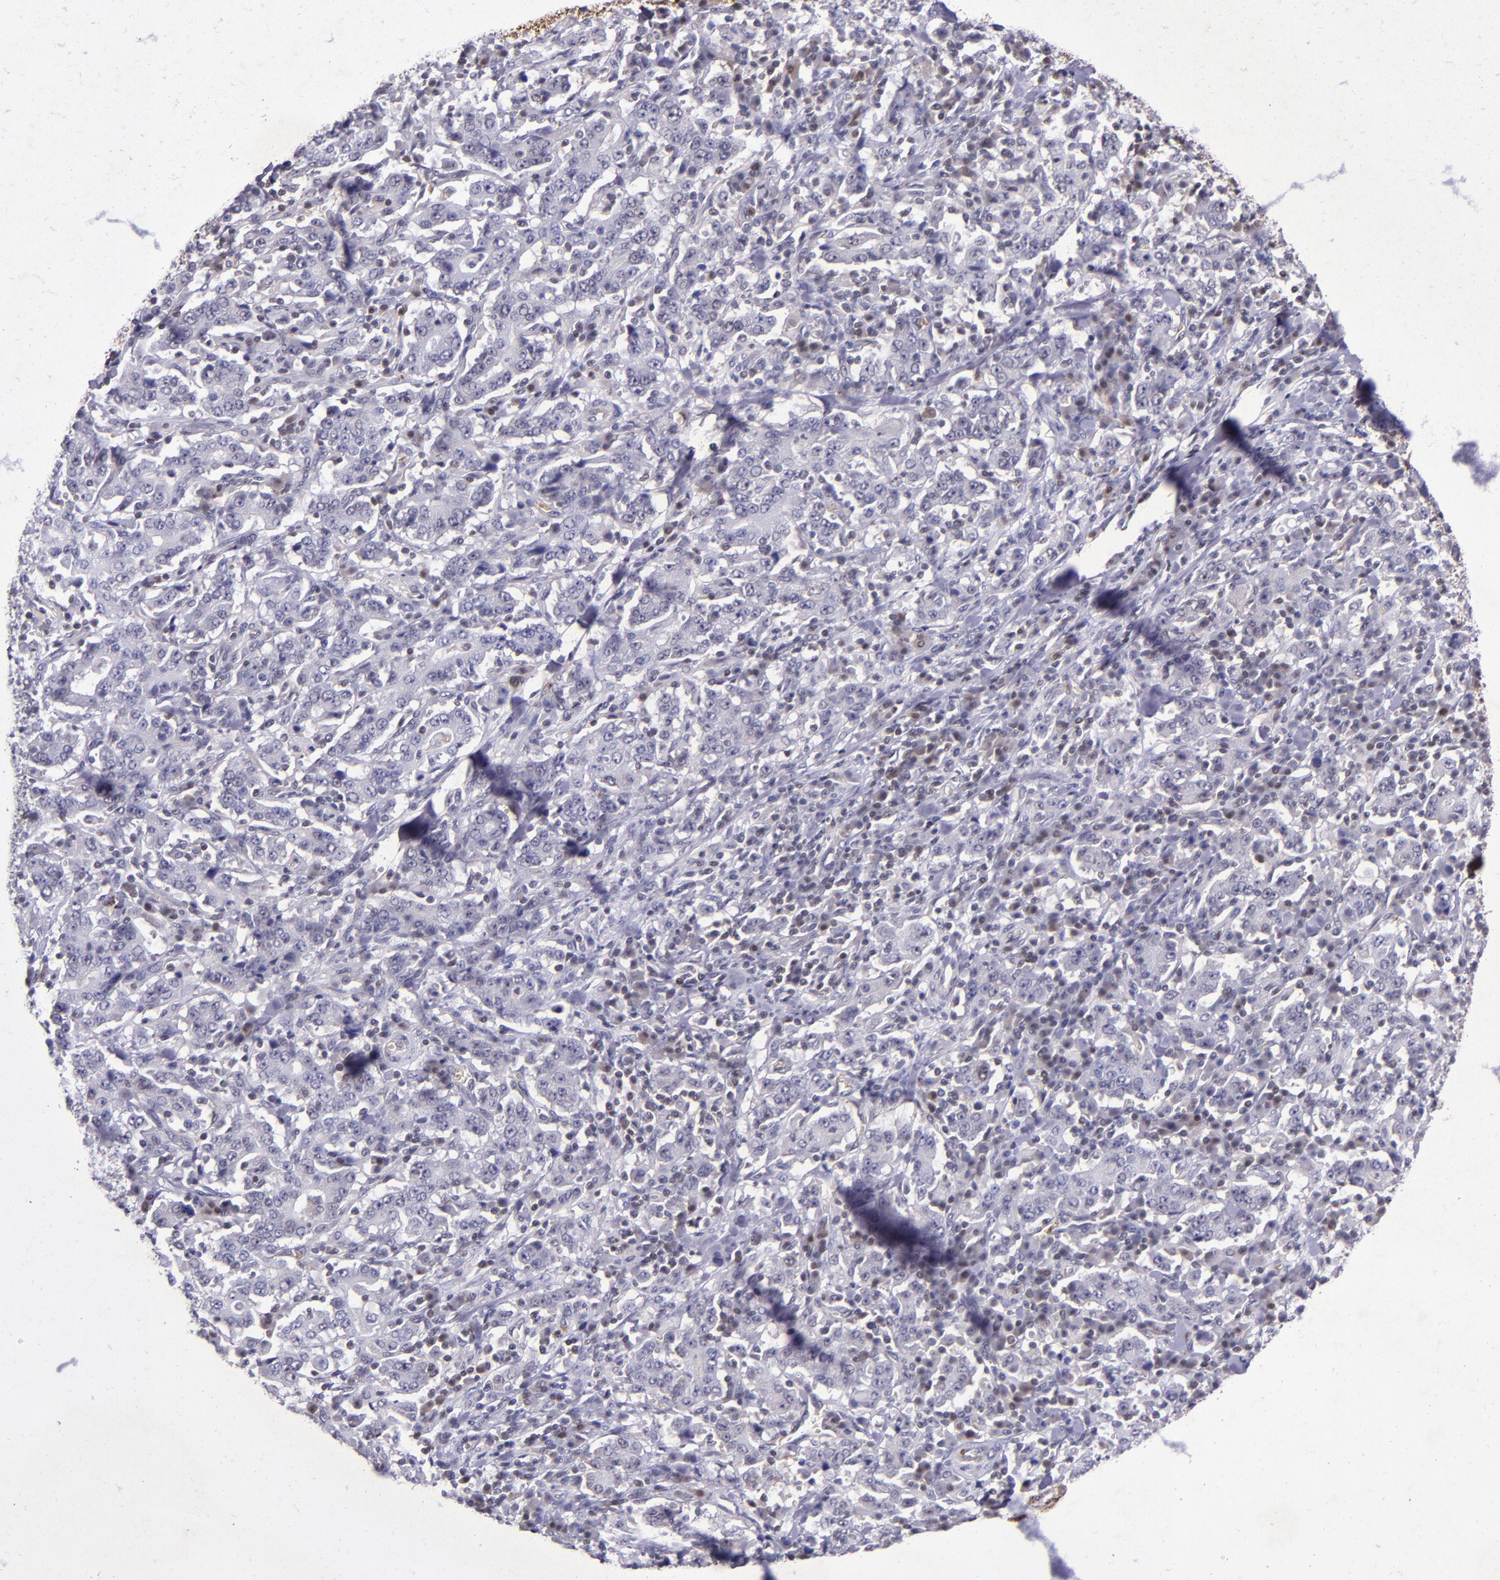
{"staining": {"intensity": "negative", "quantity": "none", "location": "none"}, "tissue": "stomach cancer", "cell_type": "Tumor cells", "image_type": "cancer", "snomed": [{"axis": "morphology", "description": "Normal tissue, NOS"}, {"axis": "morphology", "description": "Adenocarcinoma, NOS"}, {"axis": "topography", "description": "Stomach, upper"}, {"axis": "topography", "description": "Stomach"}], "caption": "Adenocarcinoma (stomach) stained for a protein using IHC displays no positivity tumor cells.", "gene": "MGMT", "patient": {"sex": "male", "age": 59}}